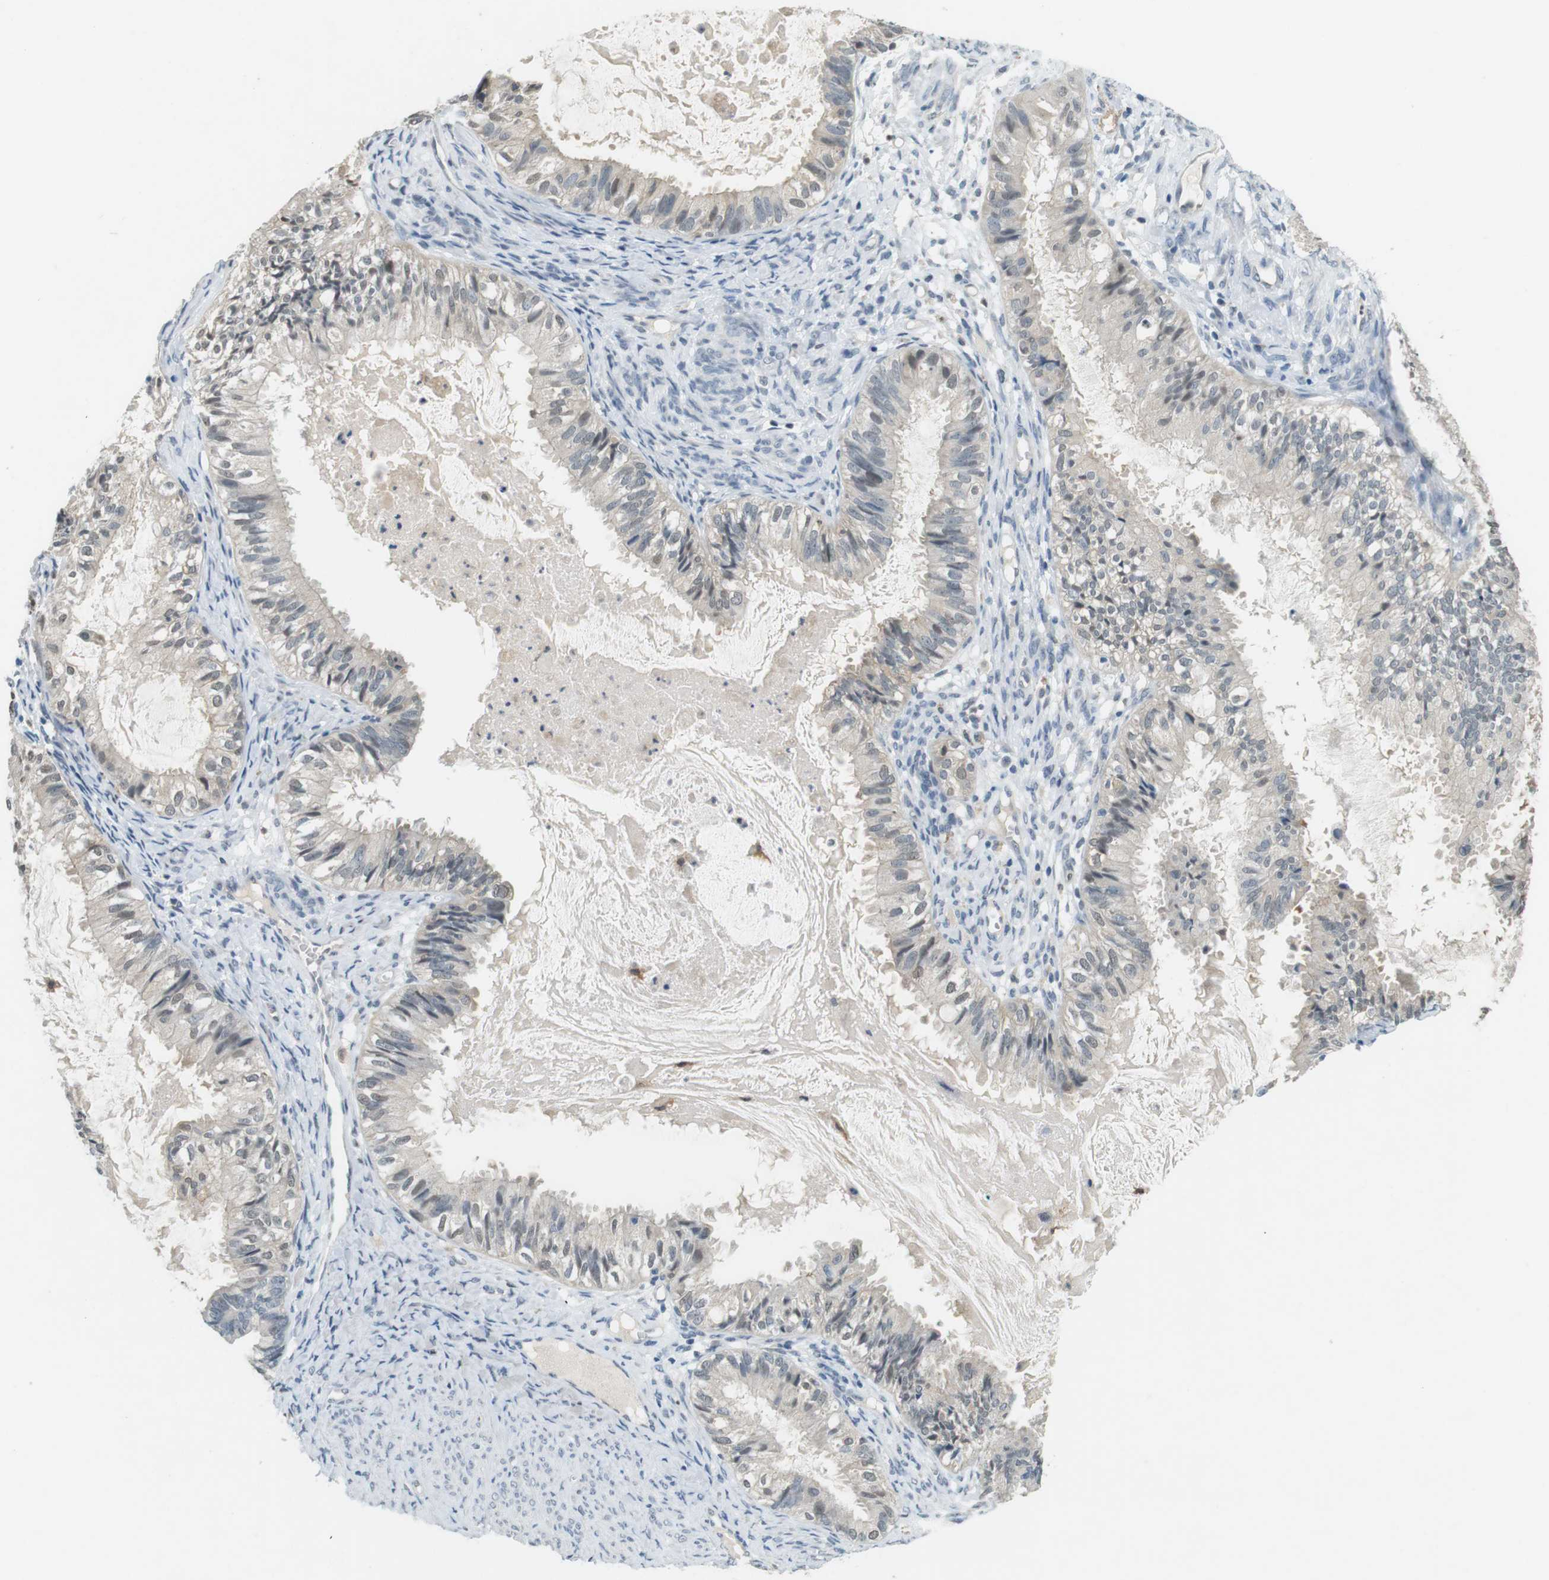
{"staining": {"intensity": "negative", "quantity": "none", "location": "none"}, "tissue": "cervical cancer", "cell_type": "Tumor cells", "image_type": "cancer", "snomed": [{"axis": "morphology", "description": "Normal tissue, NOS"}, {"axis": "morphology", "description": "Adenocarcinoma, NOS"}, {"axis": "topography", "description": "Cervix"}, {"axis": "topography", "description": "Endometrium"}], "caption": "Cervical adenocarcinoma stained for a protein using IHC shows no expression tumor cells.", "gene": "CDK14", "patient": {"sex": "female", "age": 86}}